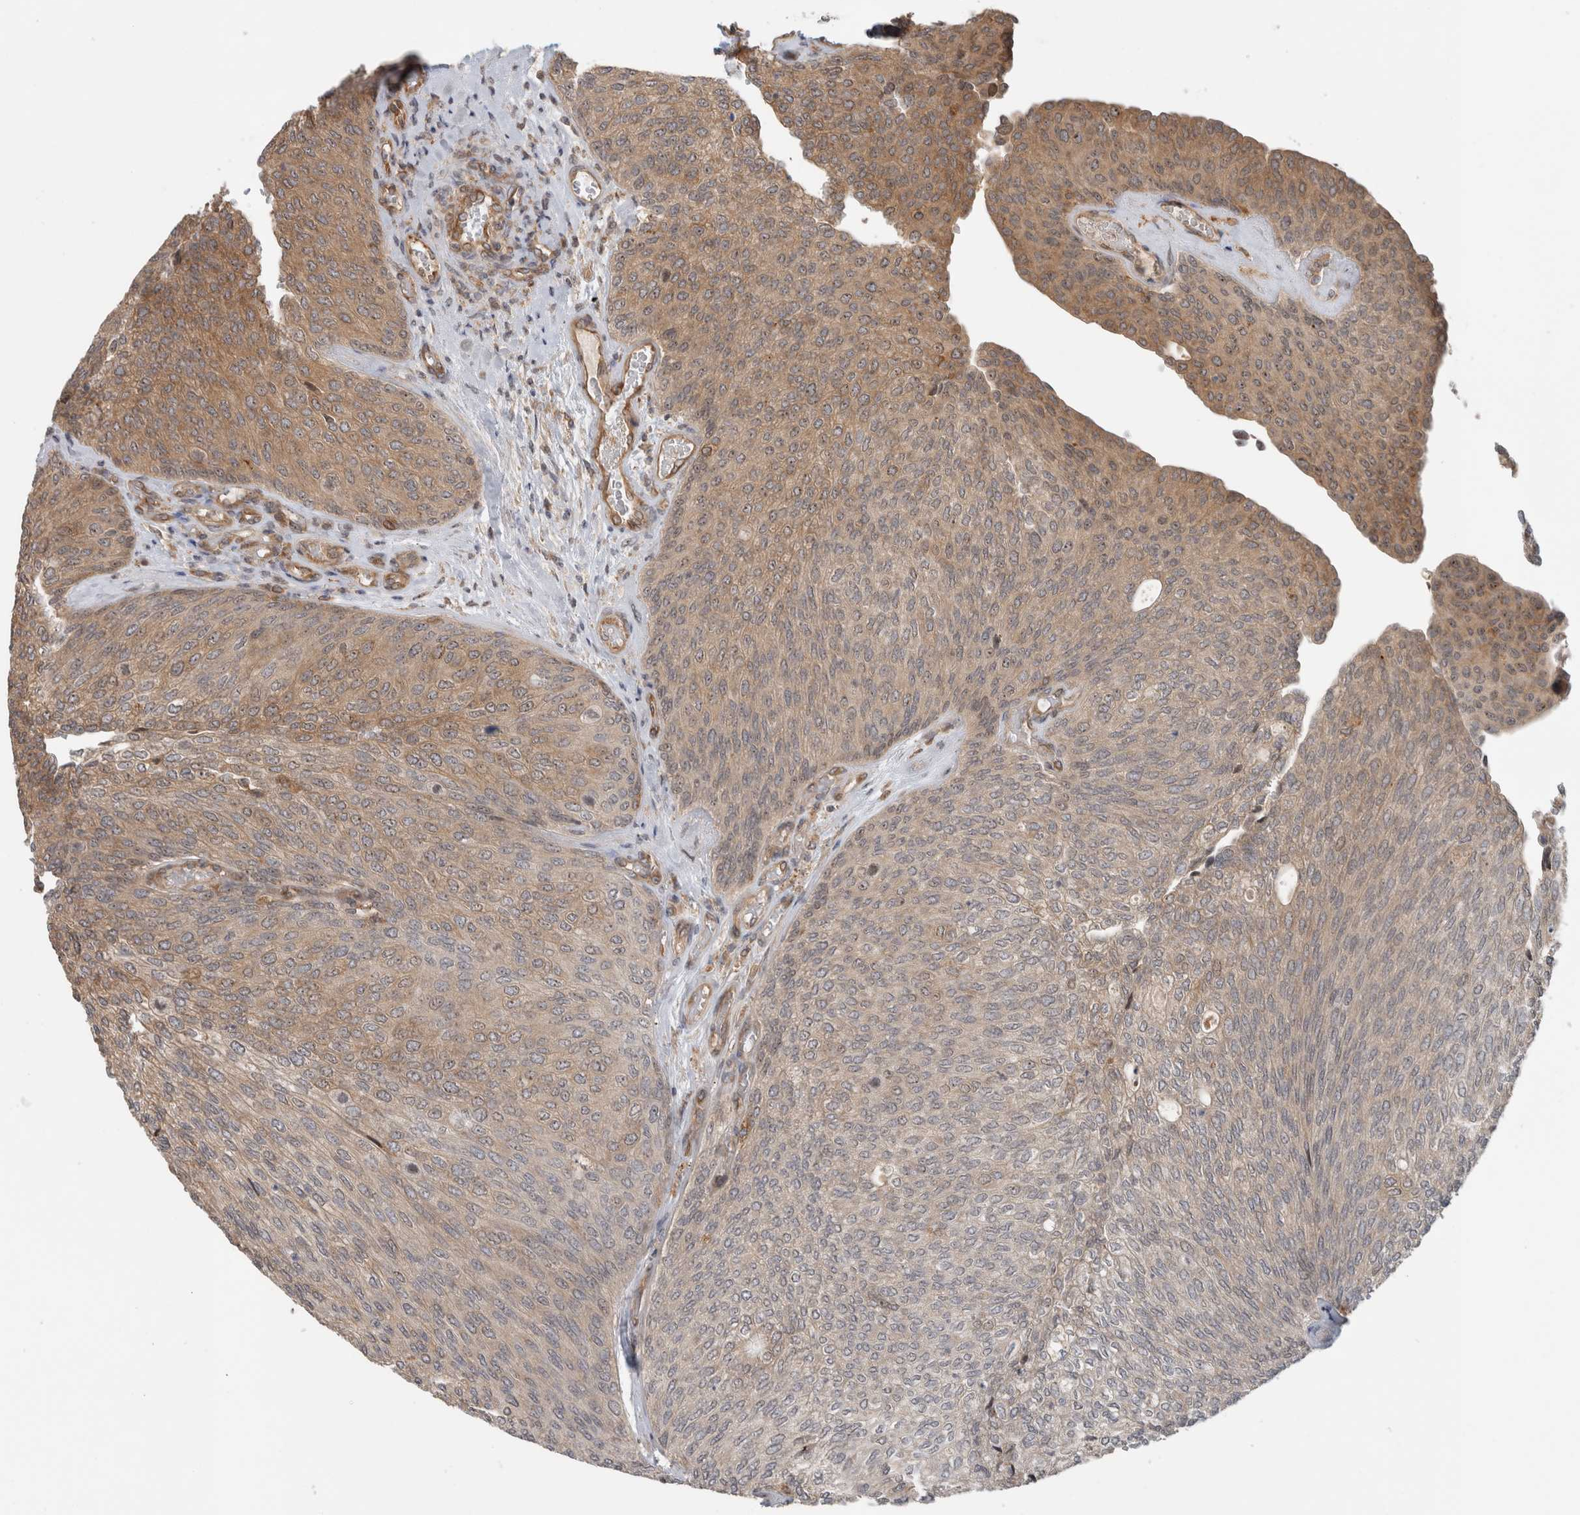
{"staining": {"intensity": "weak", "quantity": "25%-75%", "location": "cytoplasmic/membranous"}, "tissue": "urothelial cancer", "cell_type": "Tumor cells", "image_type": "cancer", "snomed": [{"axis": "morphology", "description": "Urothelial carcinoma, Low grade"}, {"axis": "topography", "description": "Urinary bladder"}], "caption": "Urothelial cancer was stained to show a protein in brown. There is low levels of weak cytoplasmic/membranous staining in approximately 25%-75% of tumor cells. The staining was performed using DAB (3,3'-diaminobenzidine) to visualize the protein expression in brown, while the nuclei were stained in blue with hematoxylin (Magnification: 20x).", "gene": "WASF2", "patient": {"sex": "female", "age": 79}}